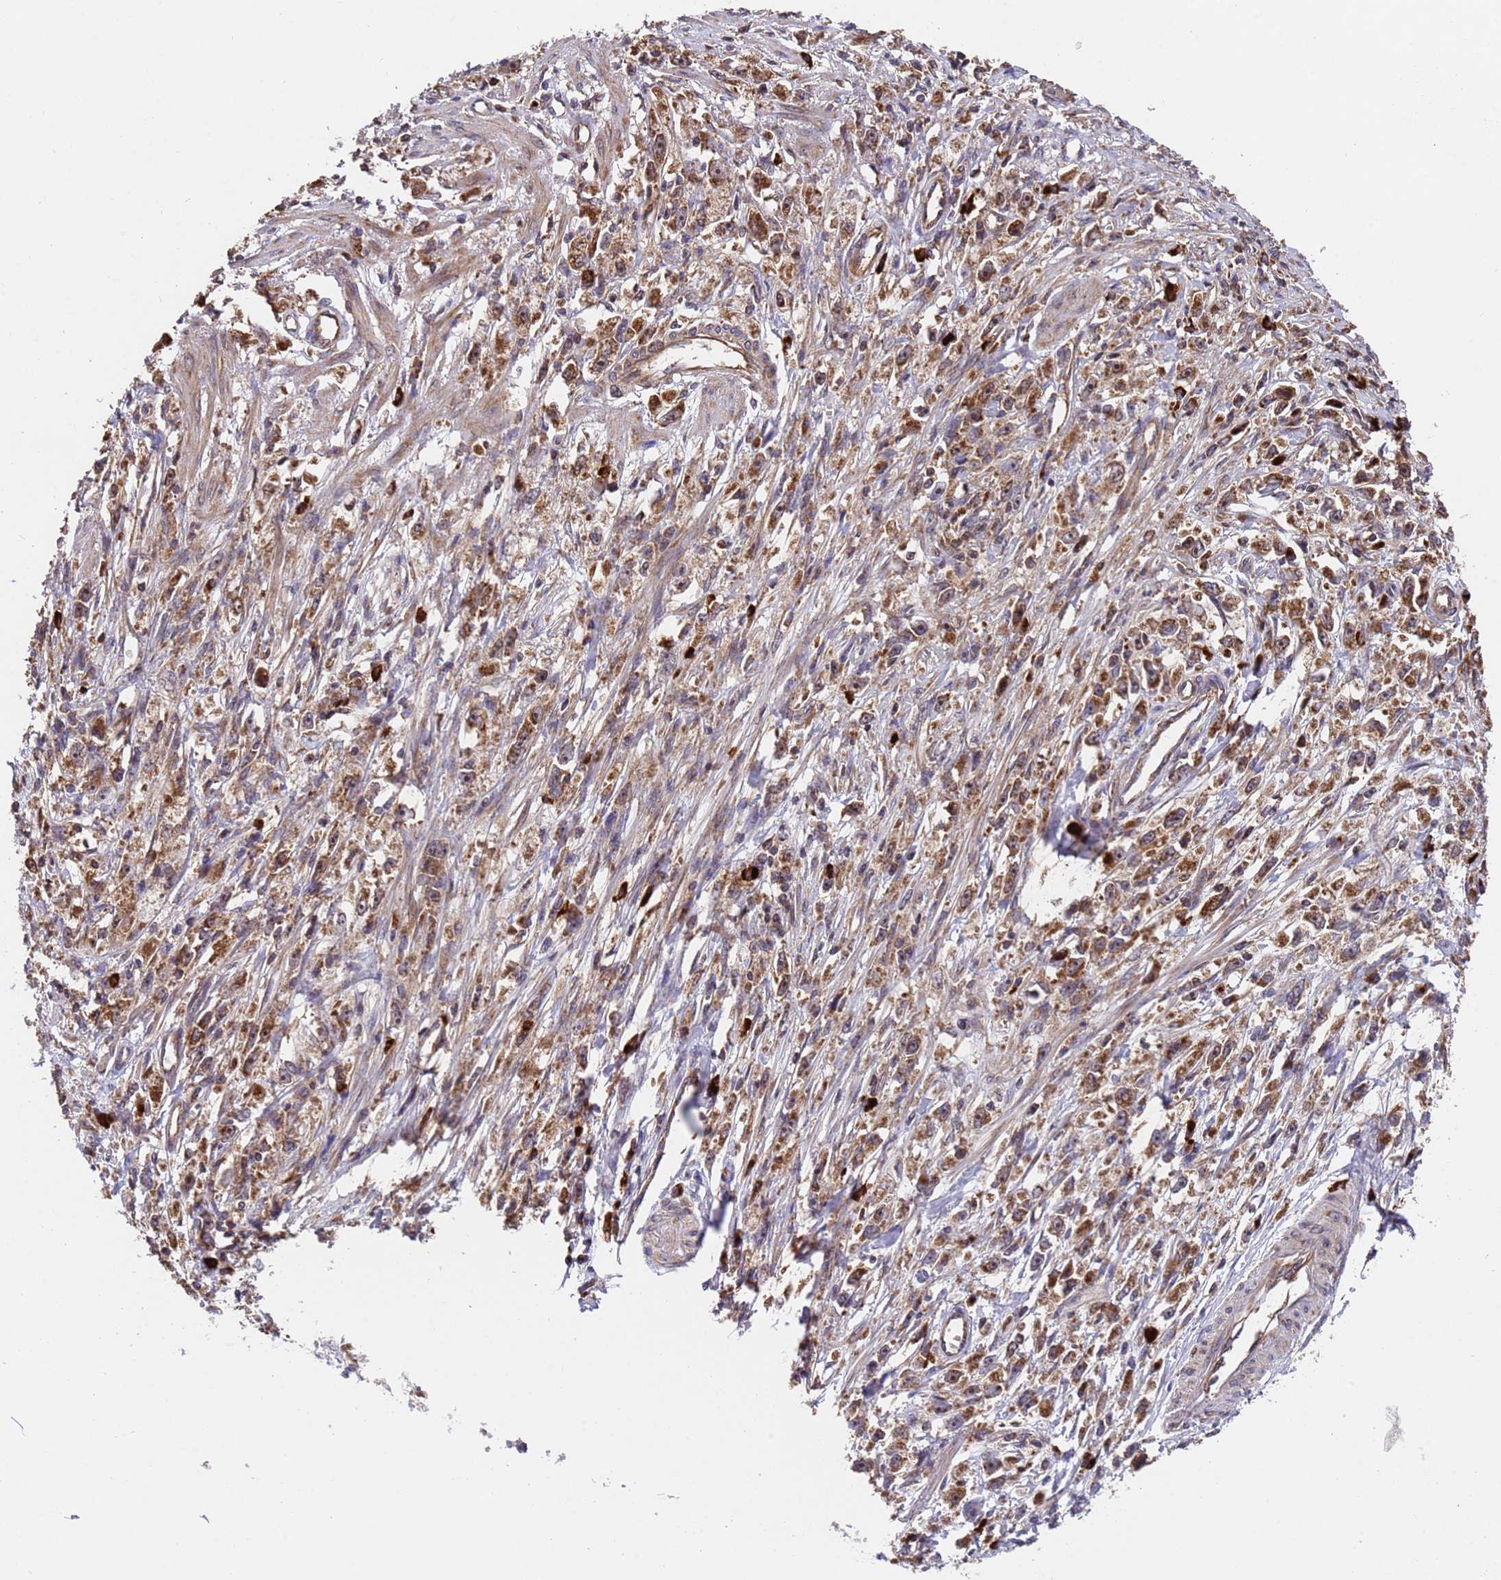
{"staining": {"intensity": "moderate", "quantity": ">75%", "location": "cytoplasmic/membranous"}, "tissue": "stomach cancer", "cell_type": "Tumor cells", "image_type": "cancer", "snomed": [{"axis": "morphology", "description": "Adenocarcinoma, NOS"}, {"axis": "topography", "description": "Stomach"}], "caption": "Immunohistochemistry (IHC) of stomach adenocarcinoma demonstrates medium levels of moderate cytoplasmic/membranous positivity in approximately >75% of tumor cells. Immunohistochemistry stains the protein in brown and the nuclei are stained blue.", "gene": "TSR3", "patient": {"sex": "female", "age": 59}}